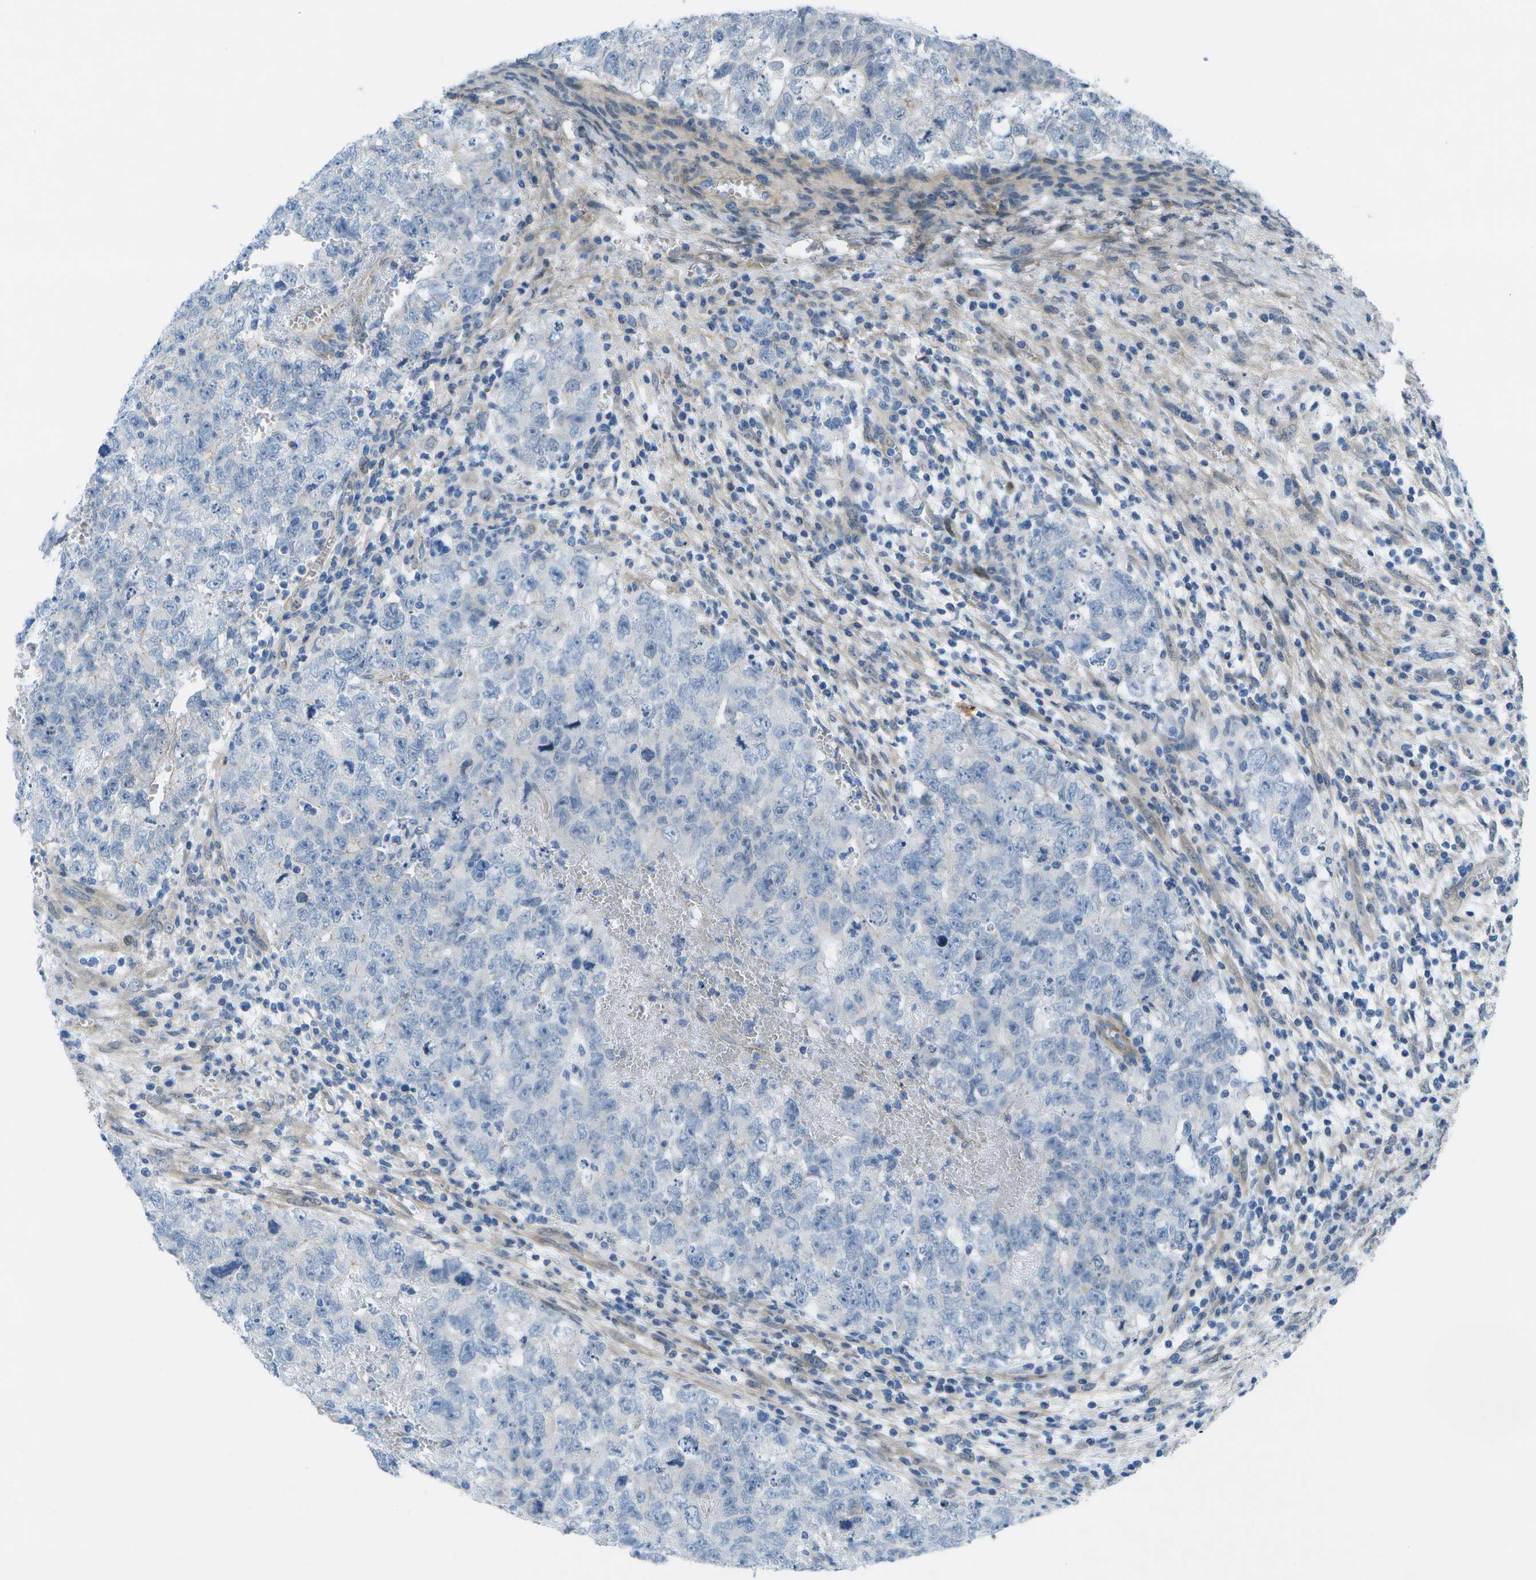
{"staining": {"intensity": "negative", "quantity": "none", "location": "none"}, "tissue": "testis cancer", "cell_type": "Tumor cells", "image_type": "cancer", "snomed": [{"axis": "morphology", "description": "Seminoma, NOS"}, {"axis": "morphology", "description": "Carcinoma, Embryonal, NOS"}, {"axis": "topography", "description": "Testis"}], "caption": "IHC of human testis cancer (embryonal carcinoma) displays no positivity in tumor cells.", "gene": "SORBS3", "patient": {"sex": "male", "age": 38}}